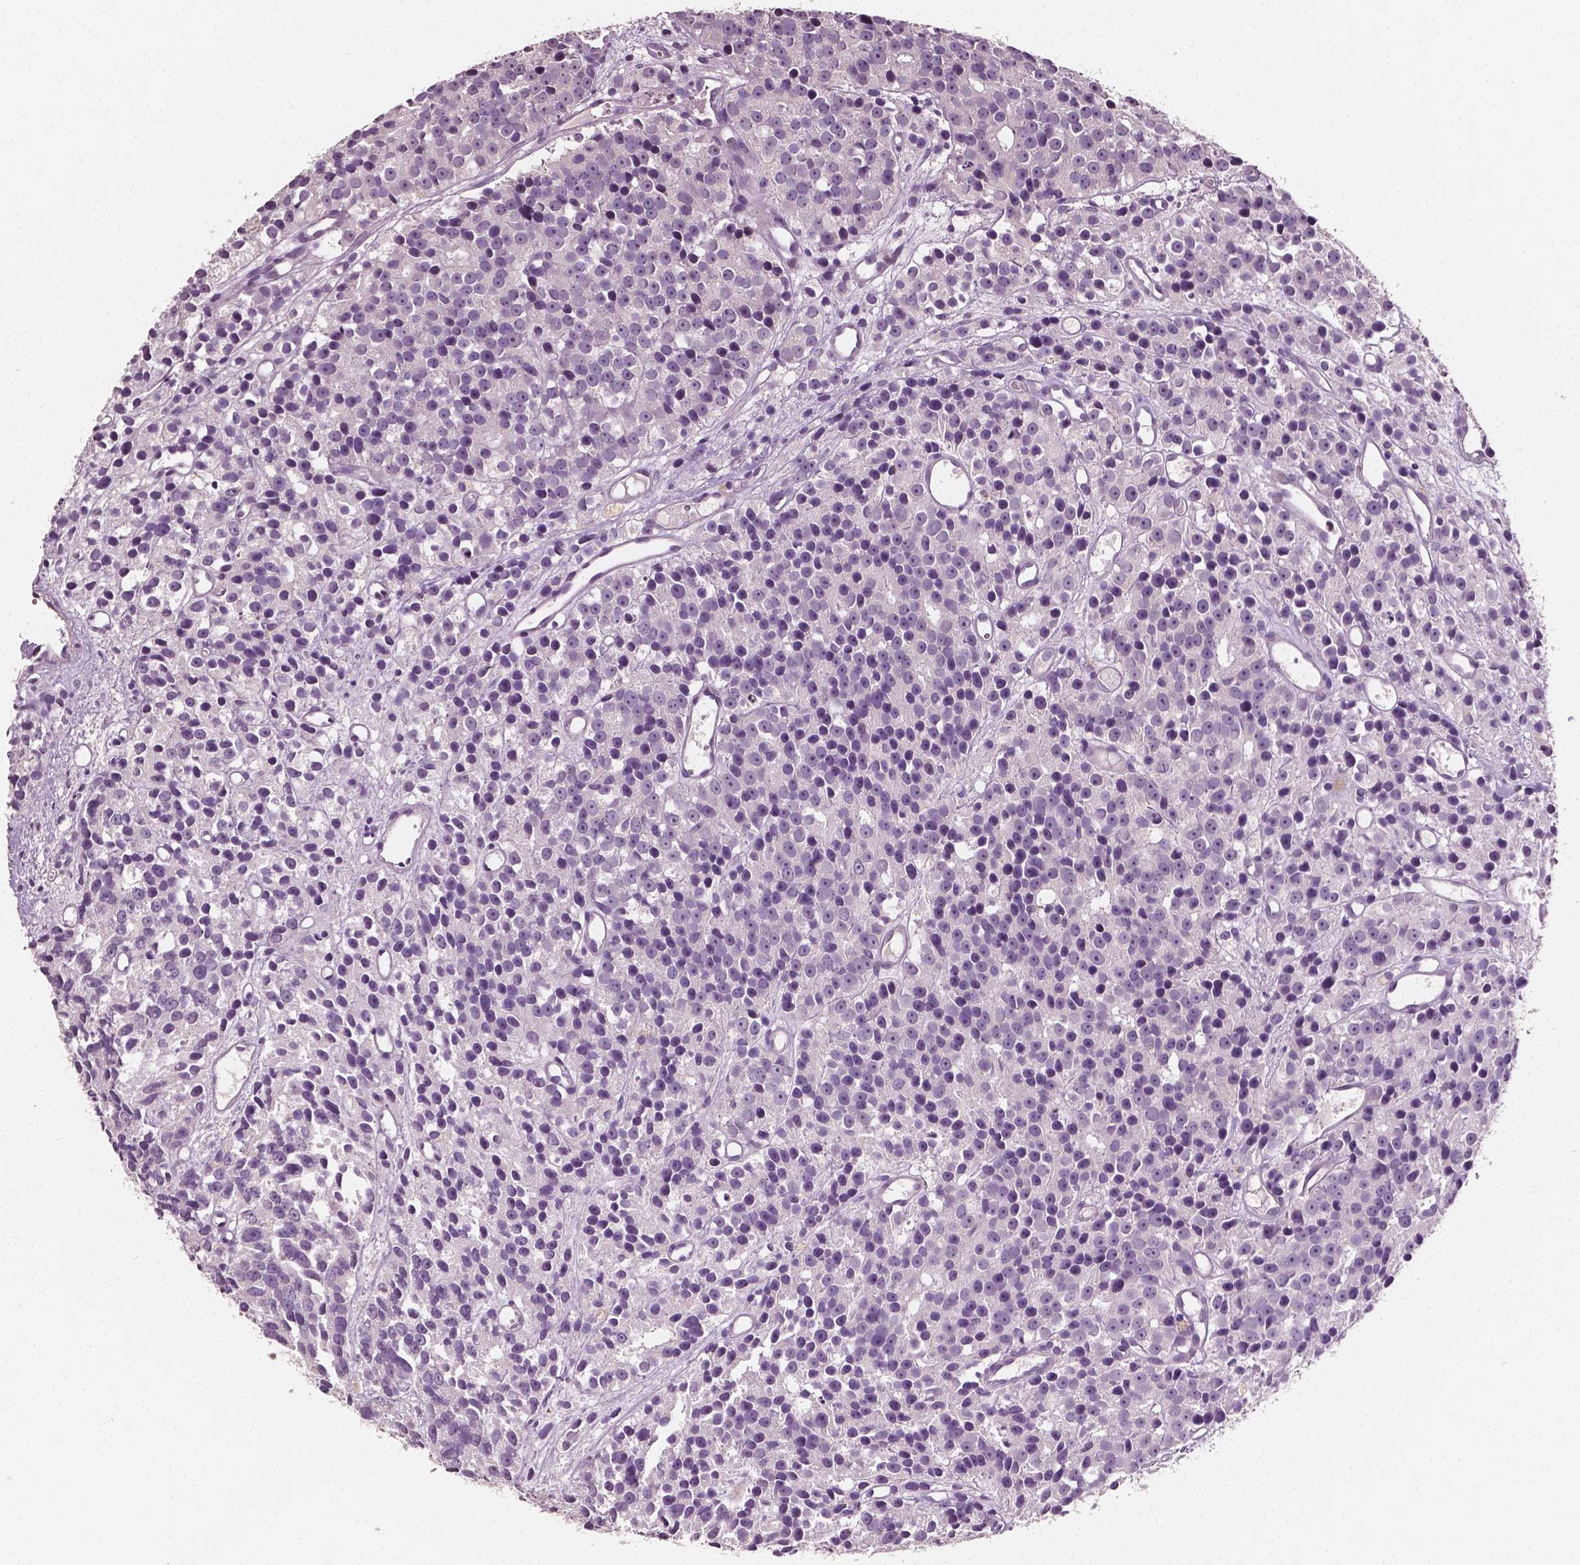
{"staining": {"intensity": "negative", "quantity": "none", "location": "none"}, "tissue": "prostate cancer", "cell_type": "Tumor cells", "image_type": "cancer", "snomed": [{"axis": "morphology", "description": "Adenocarcinoma, High grade"}, {"axis": "topography", "description": "Prostate"}], "caption": "This photomicrograph is of prostate cancer (high-grade adenocarcinoma) stained with immunohistochemistry to label a protein in brown with the nuclei are counter-stained blue. There is no expression in tumor cells.", "gene": "PLA2R1", "patient": {"sex": "male", "age": 77}}